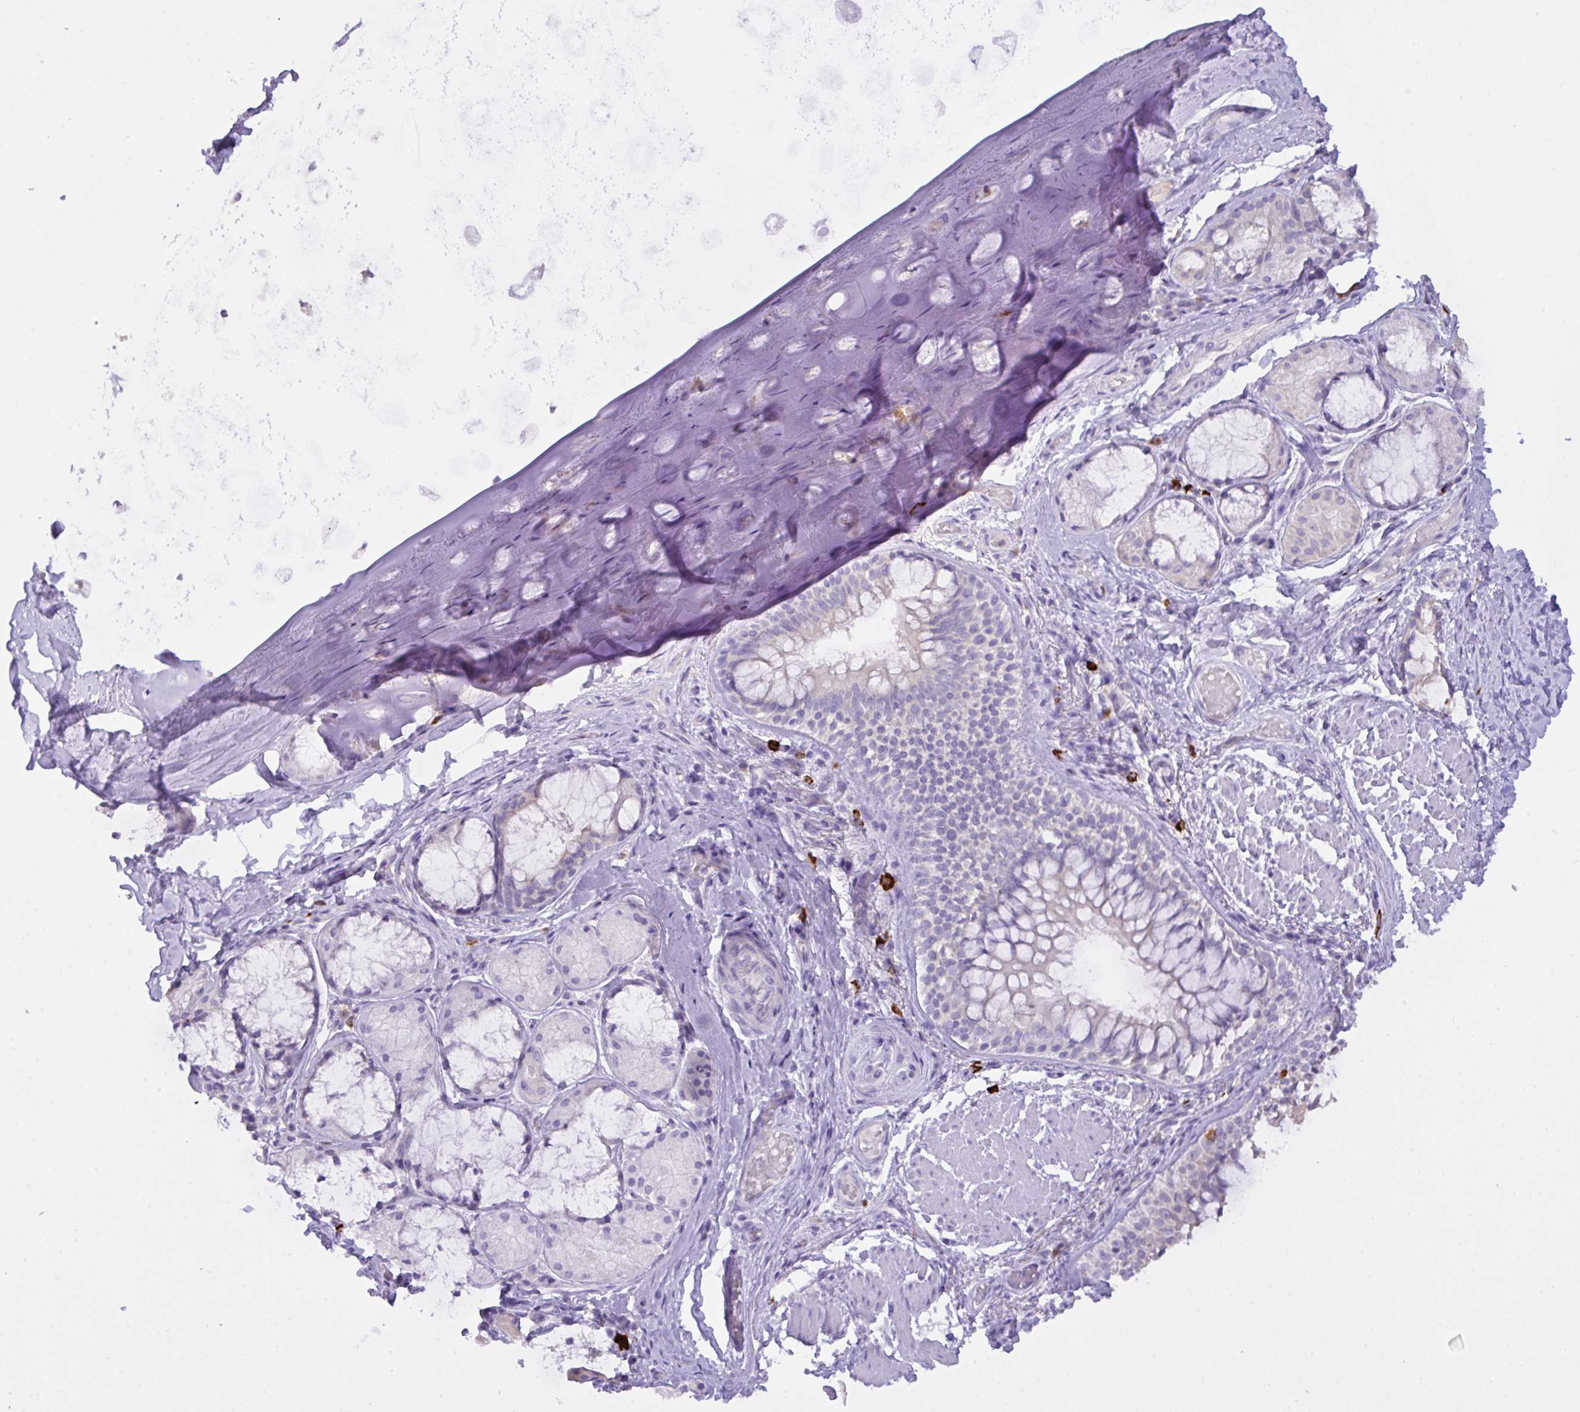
{"staining": {"intensity": "negative", "quantity": "none", "location": "none"}, "tissue": "adipose tissue", "cell_type": "Adipocytes", "image_type": "normal", "snomed": [{"axis": "morphology", "description": "Normal tissue, NOS"}, {"axis": "topography", "description": "Cartilage tissue"}, {"axis": "topography", "description": "Bronchus"}], "caption": "The micrograph exhibits no staining of adipocytes in benign adipose tissue. Brightfield microscopy of immunohistochemistry stained with DAB (3,3'-diaminobenzidine) (brown) and hematoxylin (blue), captured at high magnification.", "gene": "CST11", "patient": {"sex": "male", "age": 64}}